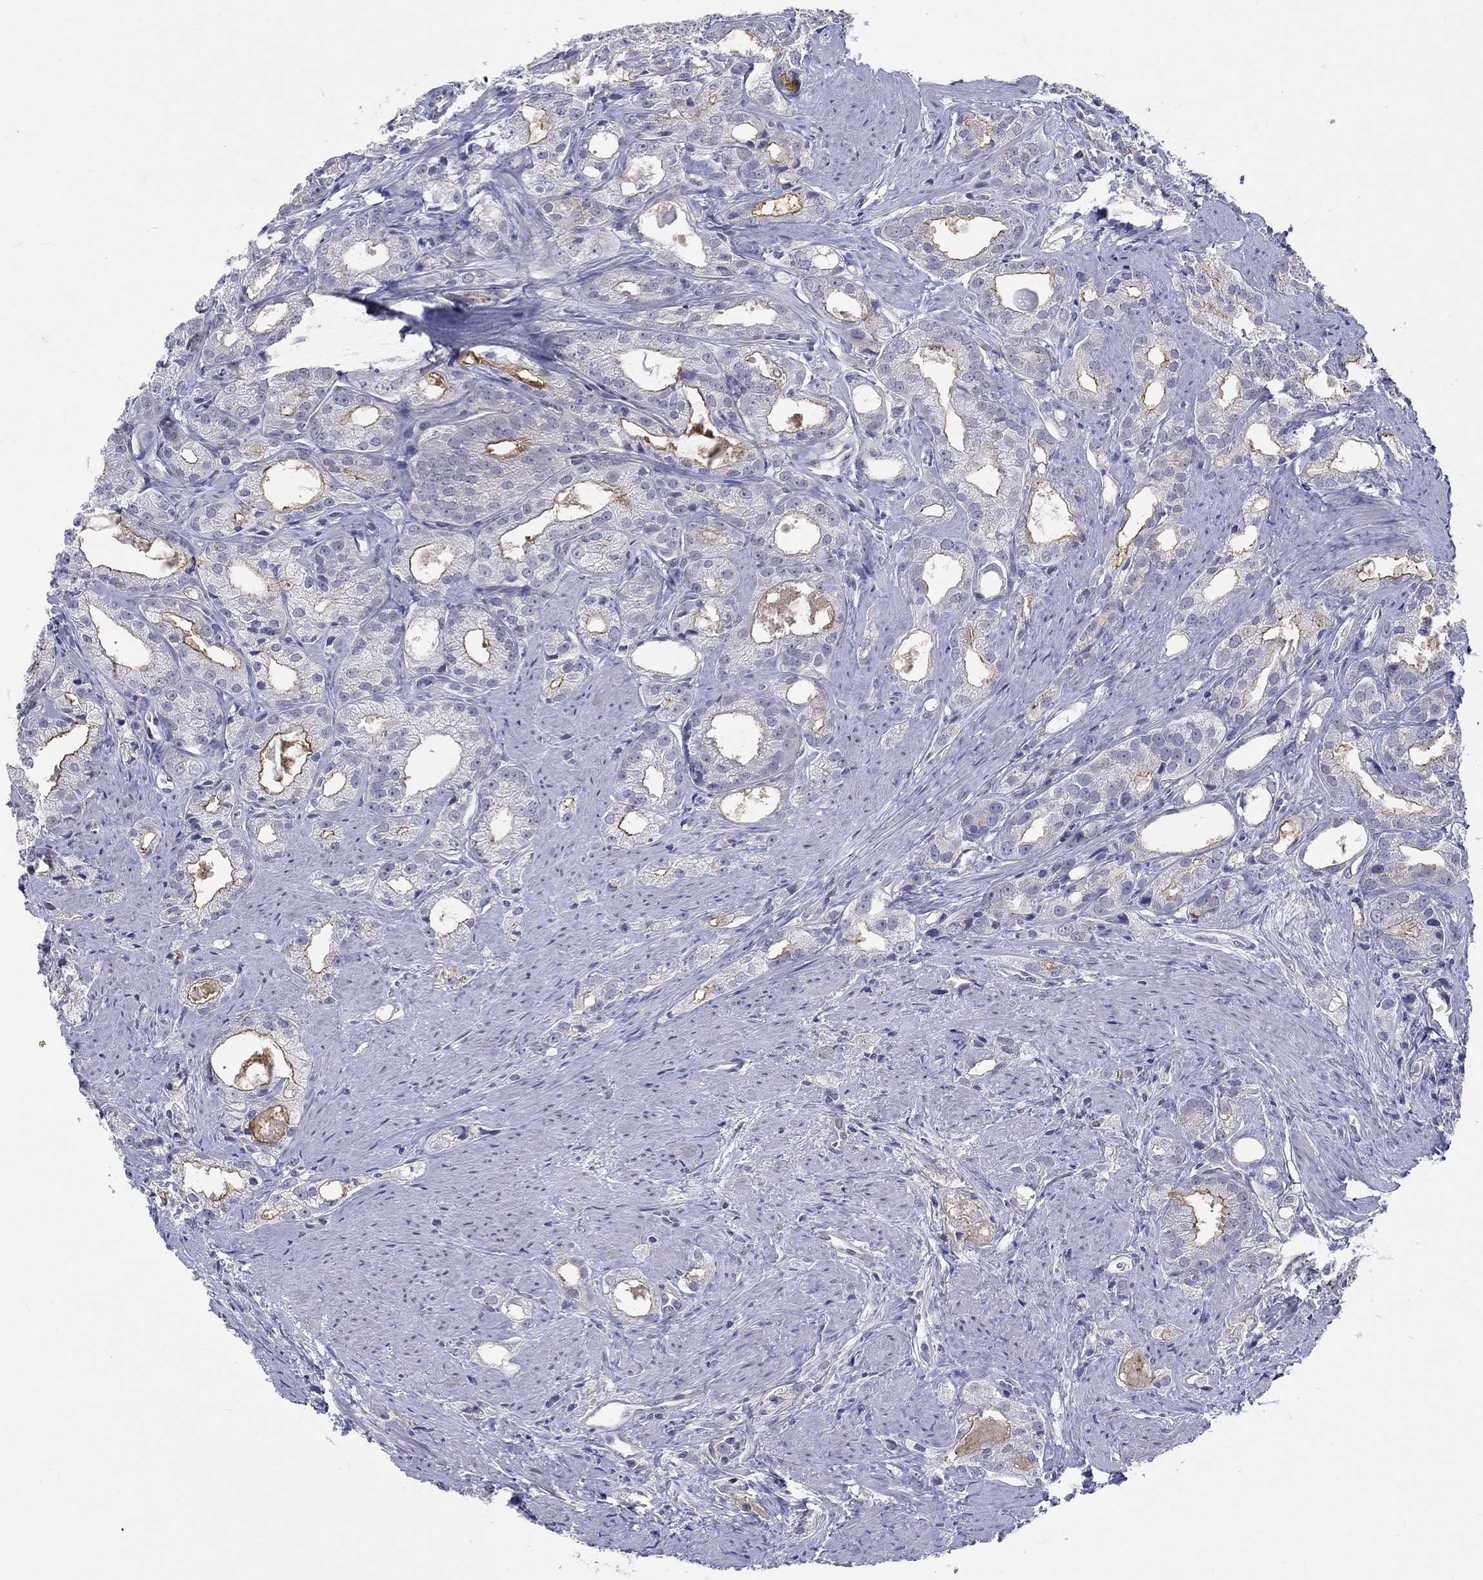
{"staining": {"intensity": "moderate", "quantity": "<25%", "location": "cytoplasmic/membranous"}, "tissue": "prostate cancer", "cell_type": "Tumor cells", "image_type": "cancer", "snomed": [{"axis": "morphology", "description": "Adenocarcinoma, NOS"}, {"axis": "morphology", "description": "Adenocarcinoma, High grade"}, {"axis": "topography", "description": "Prostate"}], "caption": "A micrograph of prostate cancer stained for a protein reveals moderate cytoplasmic/membranous brown staining in tumor cells.", "gene": "EGFLAM", "patient": {"sex": "male", "age": 70}}